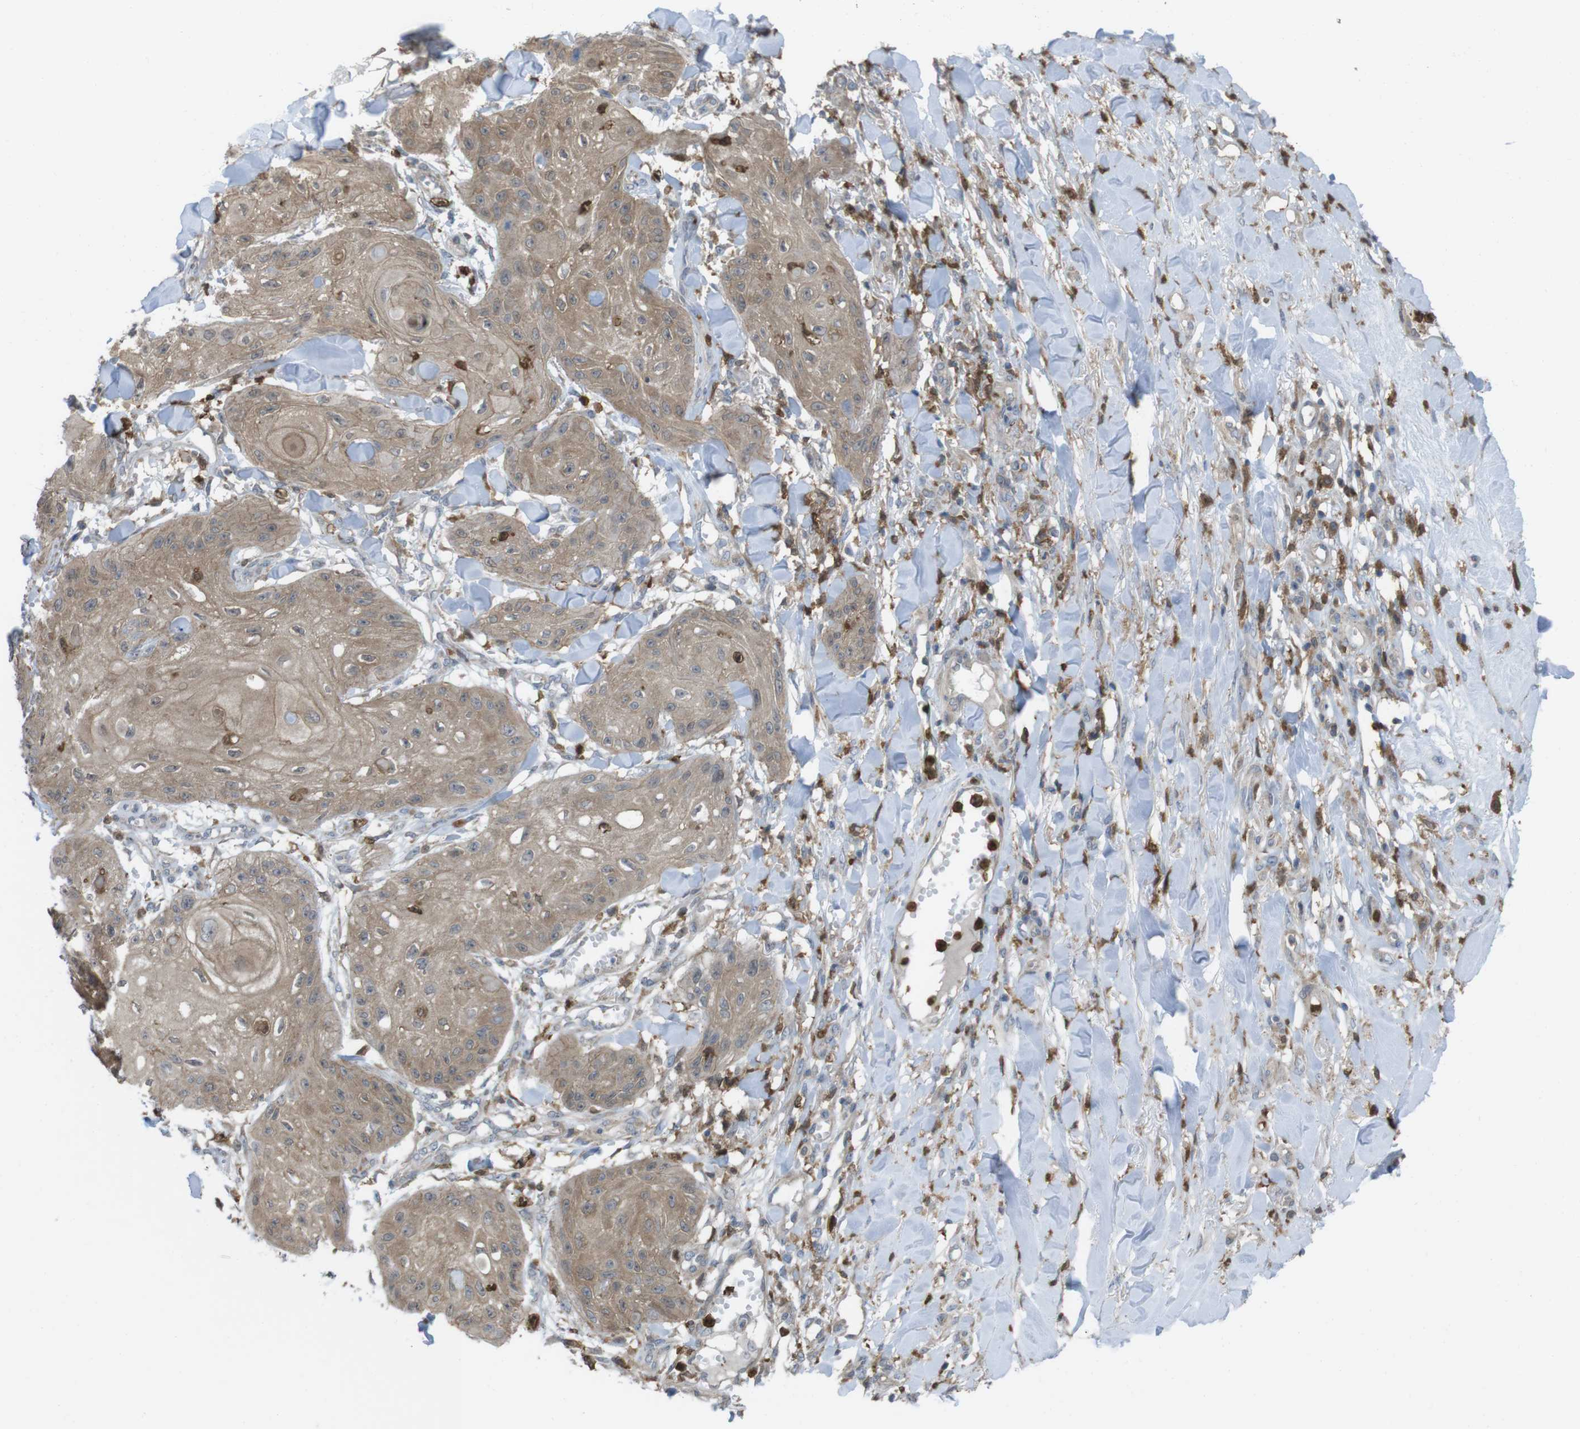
{"staining": {"intensity": "weak", "quantity": ">75%", "location": "cytoplasmic/membranous"}, "tissue": "skin cancer", "cell_type": "Tumor cells", "image_type": "cancer", "snomed": [{"axis": "morphology", "description": "Squamous cell carcinoma, NOS"}, {"axis": "topography", "description": "Skin"}], "caption": "Human skin cancer (squamous cell carcinoma) stained for a protein (brown) reveals weak cytoplasmic/membranous positive expression in about >75% of tumor cells.", "gene": "PRKCD", "patient": {"sex": "male", "age": 74}}